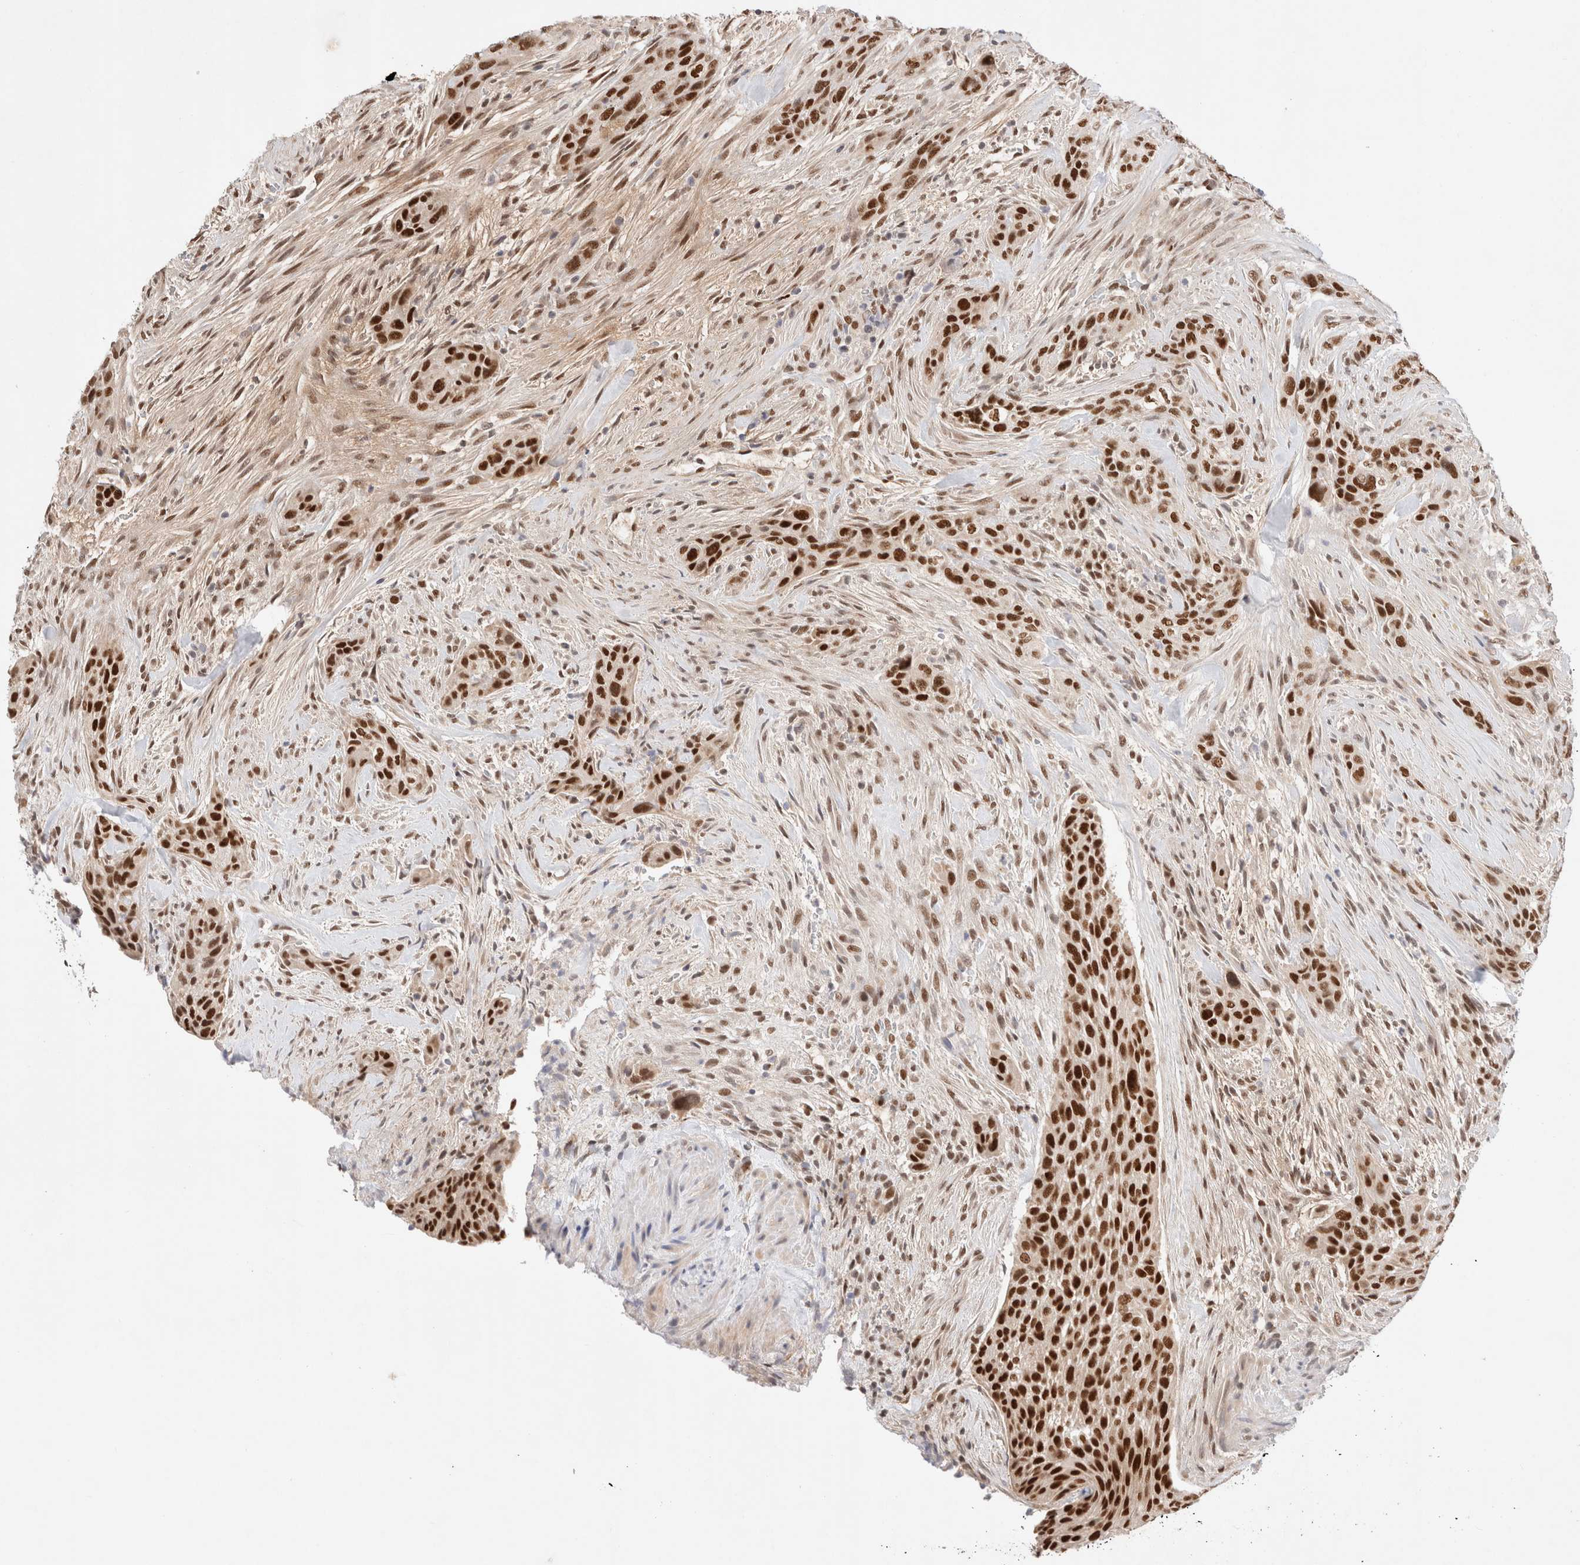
{"staining": {"intensity": "strong", "quantity": ">75%", "location": "nuclear"}, "tissue": "urothelial cancer", "cell_type": "Tumor cells", "image_type": "cancer", "snomed": [{"axis": "morphology", "description": "Urothelial carcinoma, High grade"}, {"axis": "topography", "description": "Urinary bladder"}], "caption": "An immunohistochemistry micrograph of neoplastic tissue is shown. Protein staining in brown highlights strong nuclear positivity in urothelial cancer within tumor cells.", "gene": "GTF2I", "patient": {"sex": "male", "age": 35}}